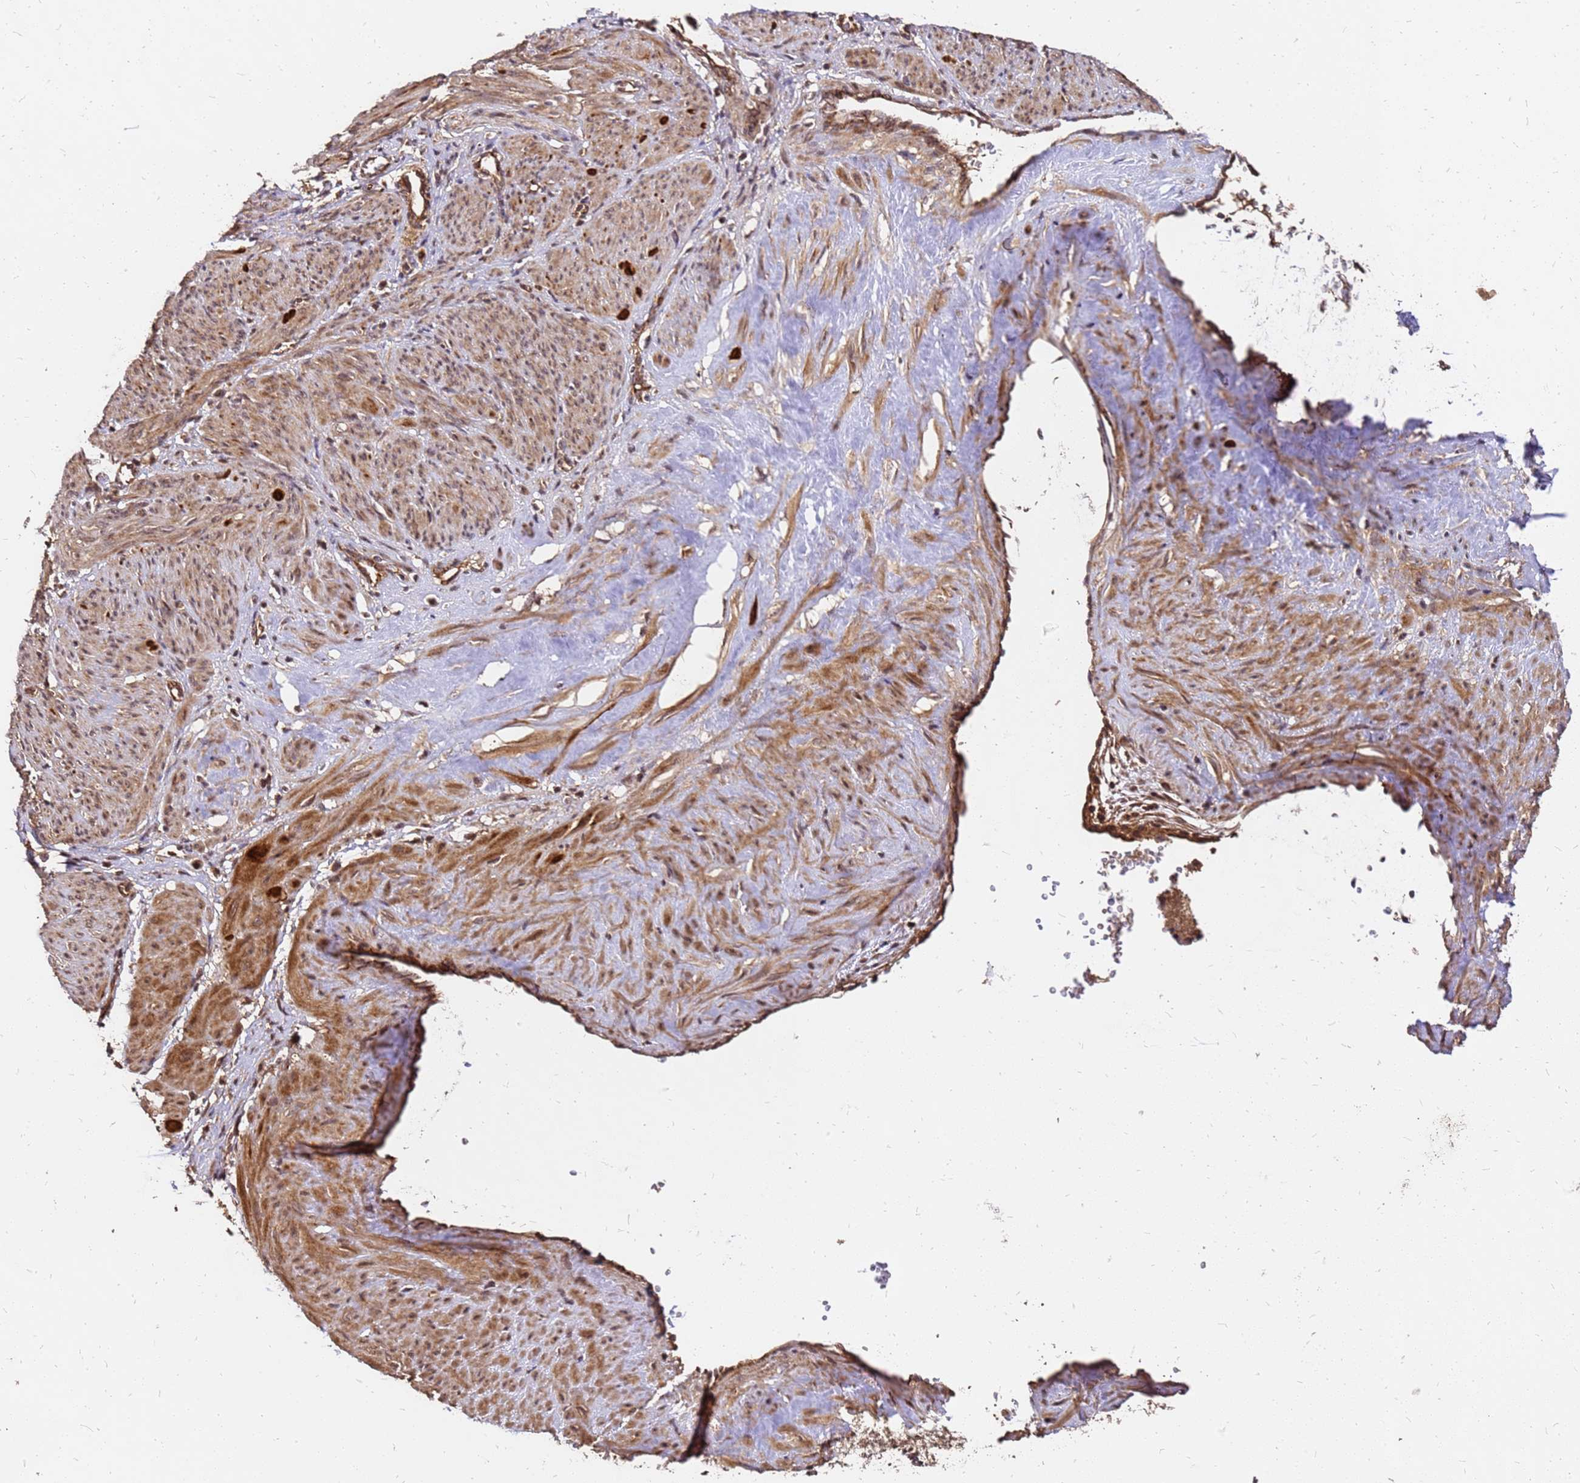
{"staining": {"intensity": "moderate", "quantity": ">75%", "location": "cytoplasmic/membranous,nuclear"}, "tissue": "smooth muscle", "cell_type": "Smooth muscle cells", "image_type": "normal", "snomed": [{"axis": "morphology", "description": "Normal tissue, NOS"}, {"axis": "topography", "description": "Endometrium"}], "caption": "Moderate cytoplasmic/membranous,nuclear protein positivity is present in approximately >75% of smooth muscle cells in smooth muscle. (DAB IHC with brightfield microscopy, high magnification).", "gene": "GPATCH8", "patient": {"sex": "female", "age": 33}}